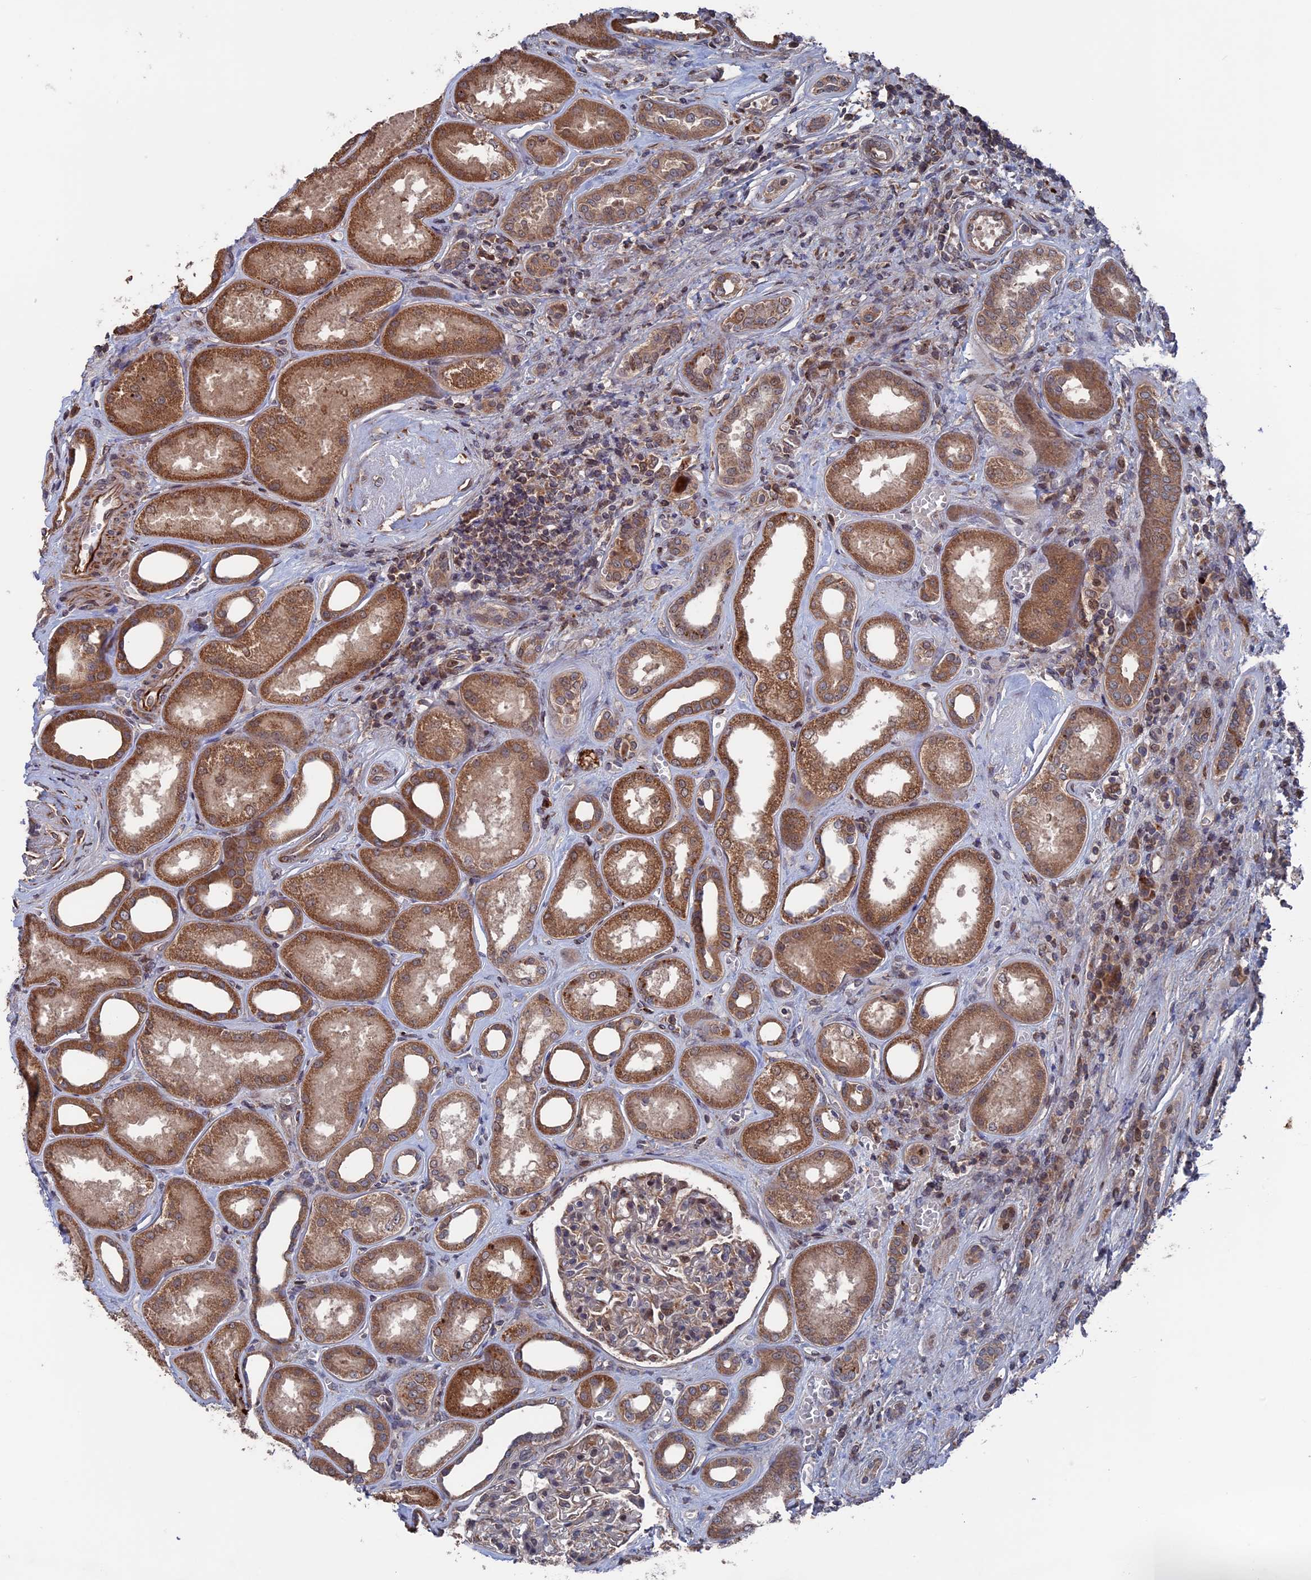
{"staining": {"intensity": "moderate", "quantity": "25%-75%", "location": "cytoplasmic/membranous,nuclear"}, "tissue": "kidney", "cell_type": "Cells in glomeruli", "image_type": "normal", "snomed": [{"axis": "morphology", "description": "Normal tissue, NOS"}, {"axis": "morphology", "description": "Adenocarcinoma, NOS"}, {"axis": "topography", "description": "Kidney"}], "caption": "The immunohistochemical stain shows moderate cytoplasmic/membranous,nuclear positivity in cells in glomeruli of normal kidney.", "gene": "PLA2G15", "patient": {"sex": "female", "age": 68}}